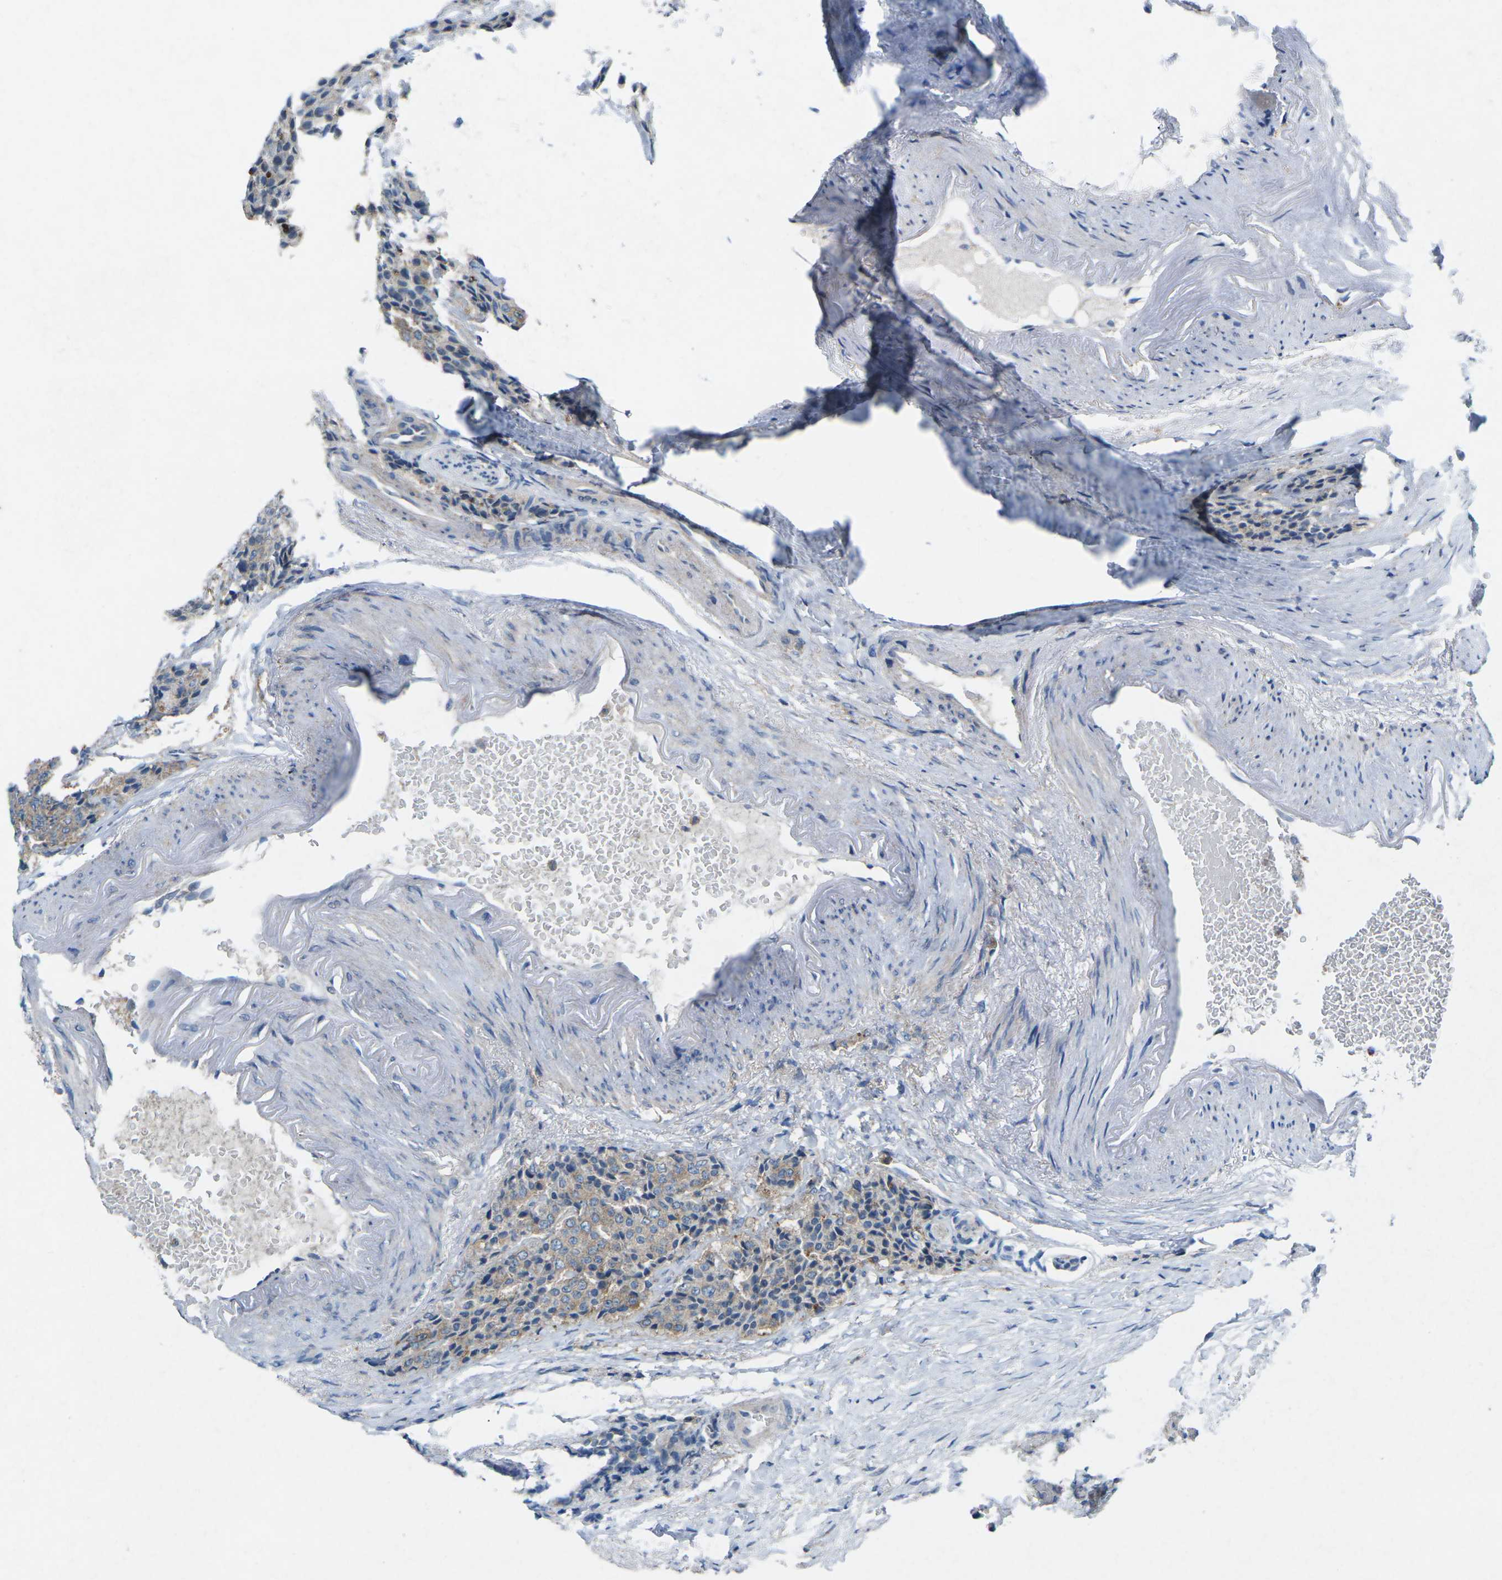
{"staining": {"intensity": "weak", "quantity": "<25%", "location": "cytoplasmic/membranous"}, "tissue": "carcinoid", "cell_type": "Tumor cells", "image_type": "cancer", "snomed": [{"axis": "morphology", "description": "Carcinoid, malignant, NOS"}, {"axis": "topography", "description": "Colon"}], "caption": "A high-resolution histopathology image shows immunohistochemistry (IHC) staining of carcinoid, which demonstrates no significant staining in tumor cells. (Stains: DAB (3,3'-diaminobenzidine) immunohistochemistry with hematoxylin counter stain, Microscopy: brightfield microscopy at high magnification).", "gene": "STK11", "patient": {"sex": "female", "age": 61}}